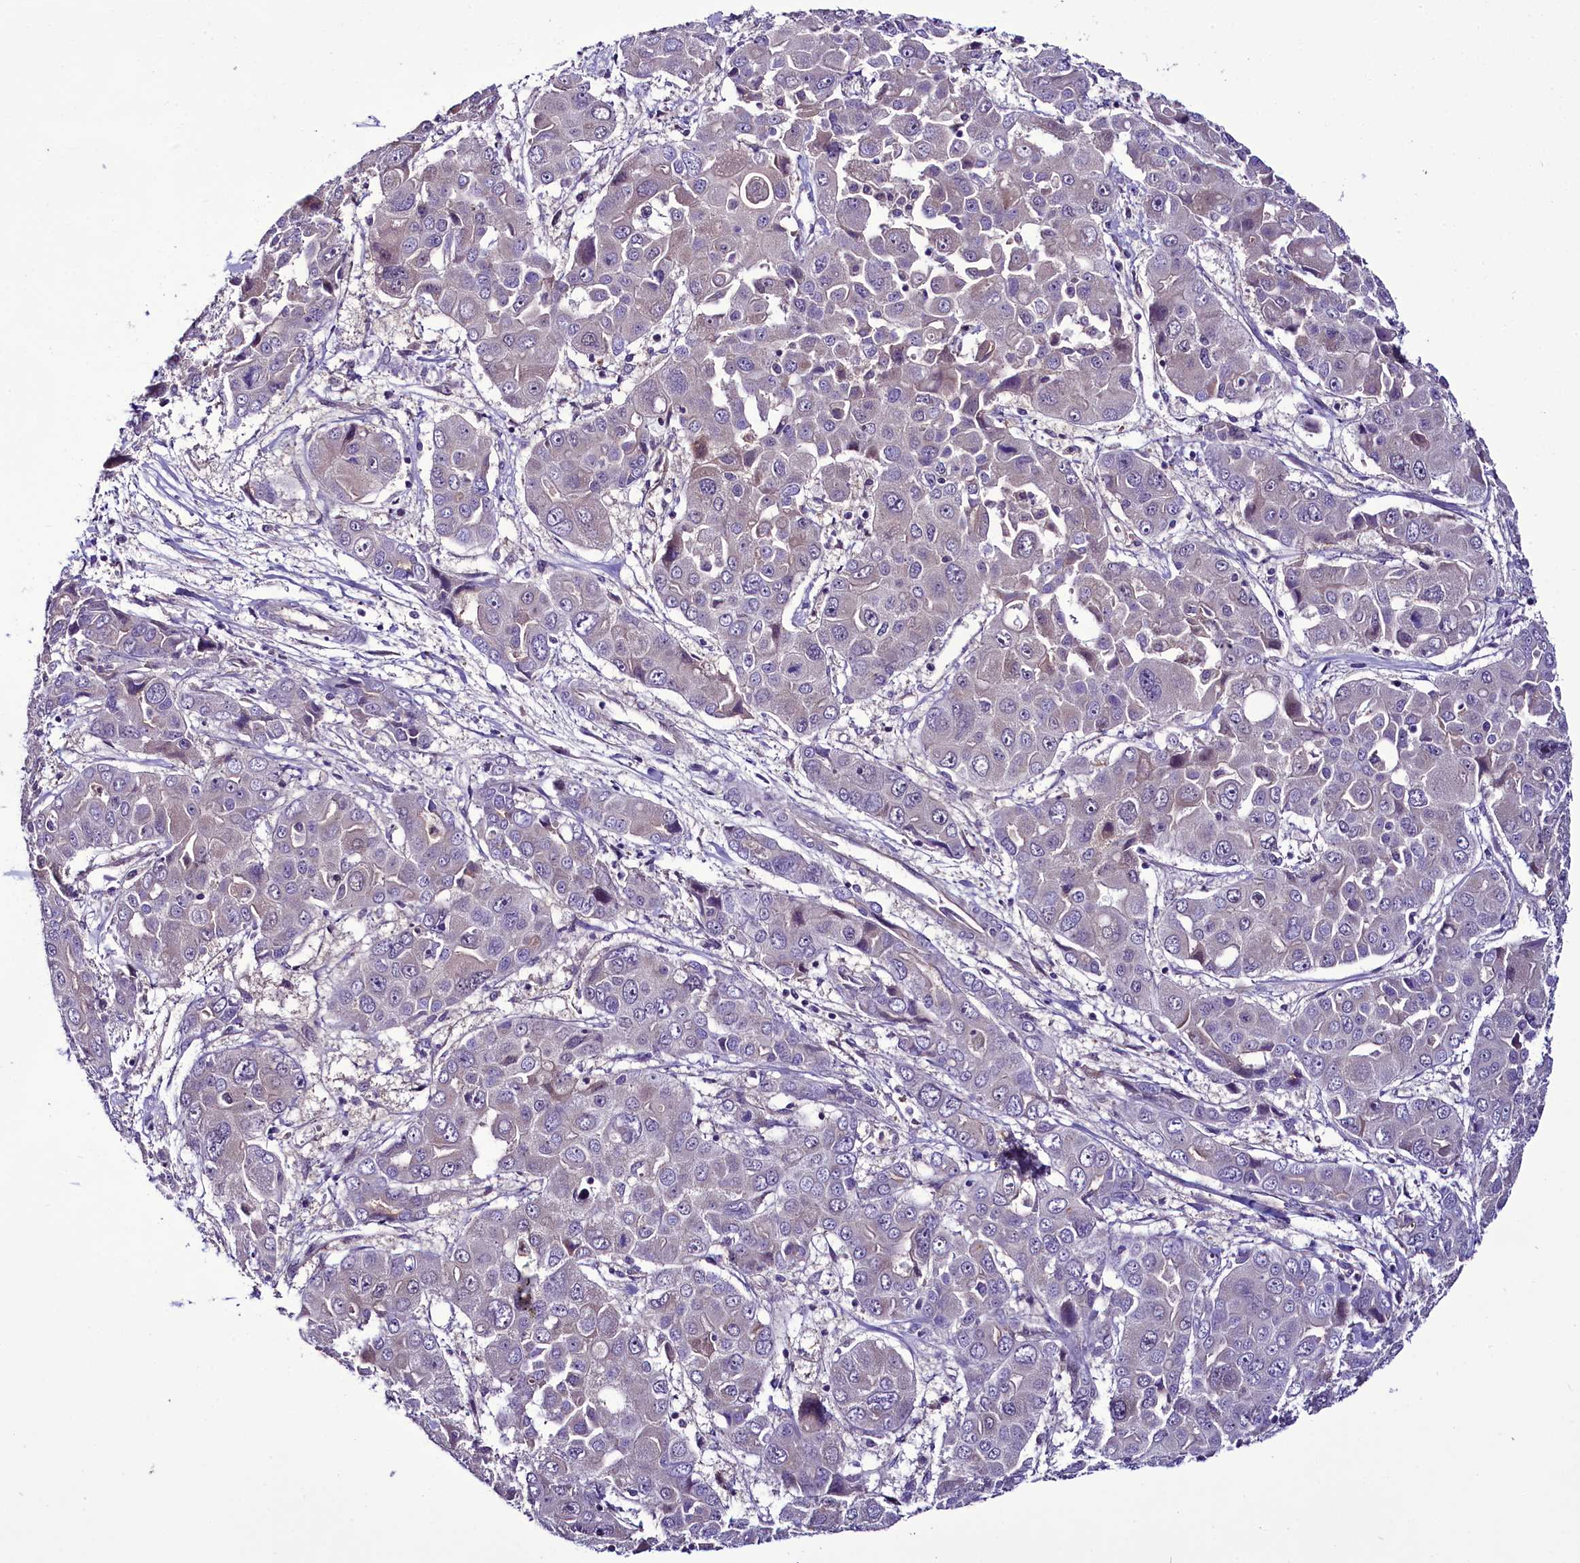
{"staining": {"intensity": "negative", "quantity": "none", "location": "none"}, "tissue": "liver cancer", "cell_type": "Tumor cells", "image_type": "cancer", "snomed": [{"axis": "morphology", "description": "Cholangiocarcinoma"}, {"axis": "topography", "description": "Liver"}], "caption": "A high-resolution photomicrograph shows IHC staining of liver cancer (cholangiocarcinoma), which shows no significant positivity in tumor cells. Nuclei are stained in blue.", "gene": "C9orf40", "patient": {"sex": "male", "age": 67}}